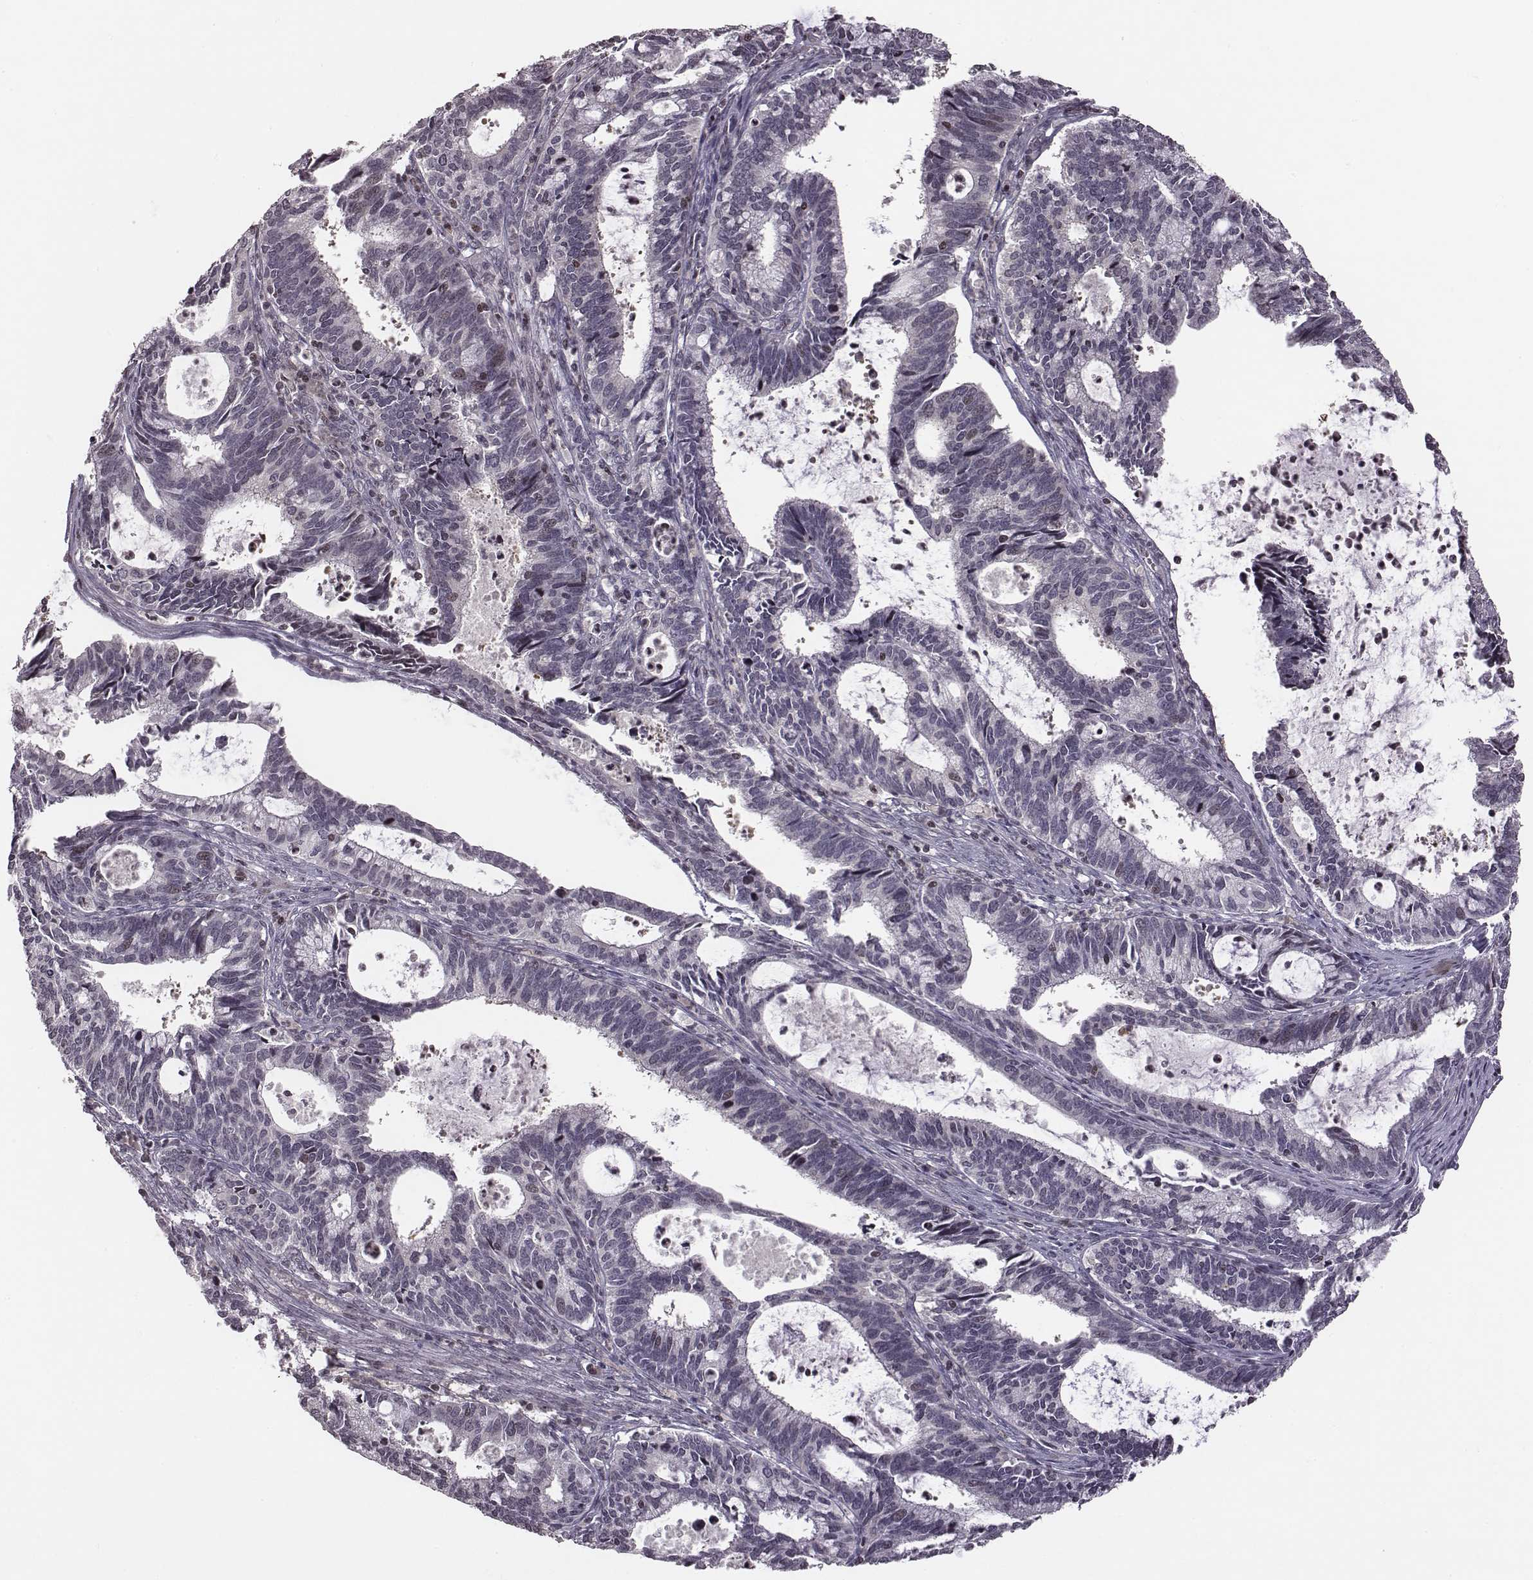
{"staining": {"intensity": "negative", "quantity": "none", "location": "none"}, "tissue": "cervical cancer", "cell_type": "Tumor cells", "image_type": "cancer", "snomed": [{"axis": "morphology", "description": "Adenocarcinoma, NOS"}, {"axis": "topography", "description": "Cervix"}], "caption": "Histopathology image shows no significant protein positivity in tumor cells of cervical adenocarcinoma. (Immunohistochemistry, brightfield microscopy, high magnification).", "gene": "GRM4", "patient": {"sex": "female", "age": 42}}